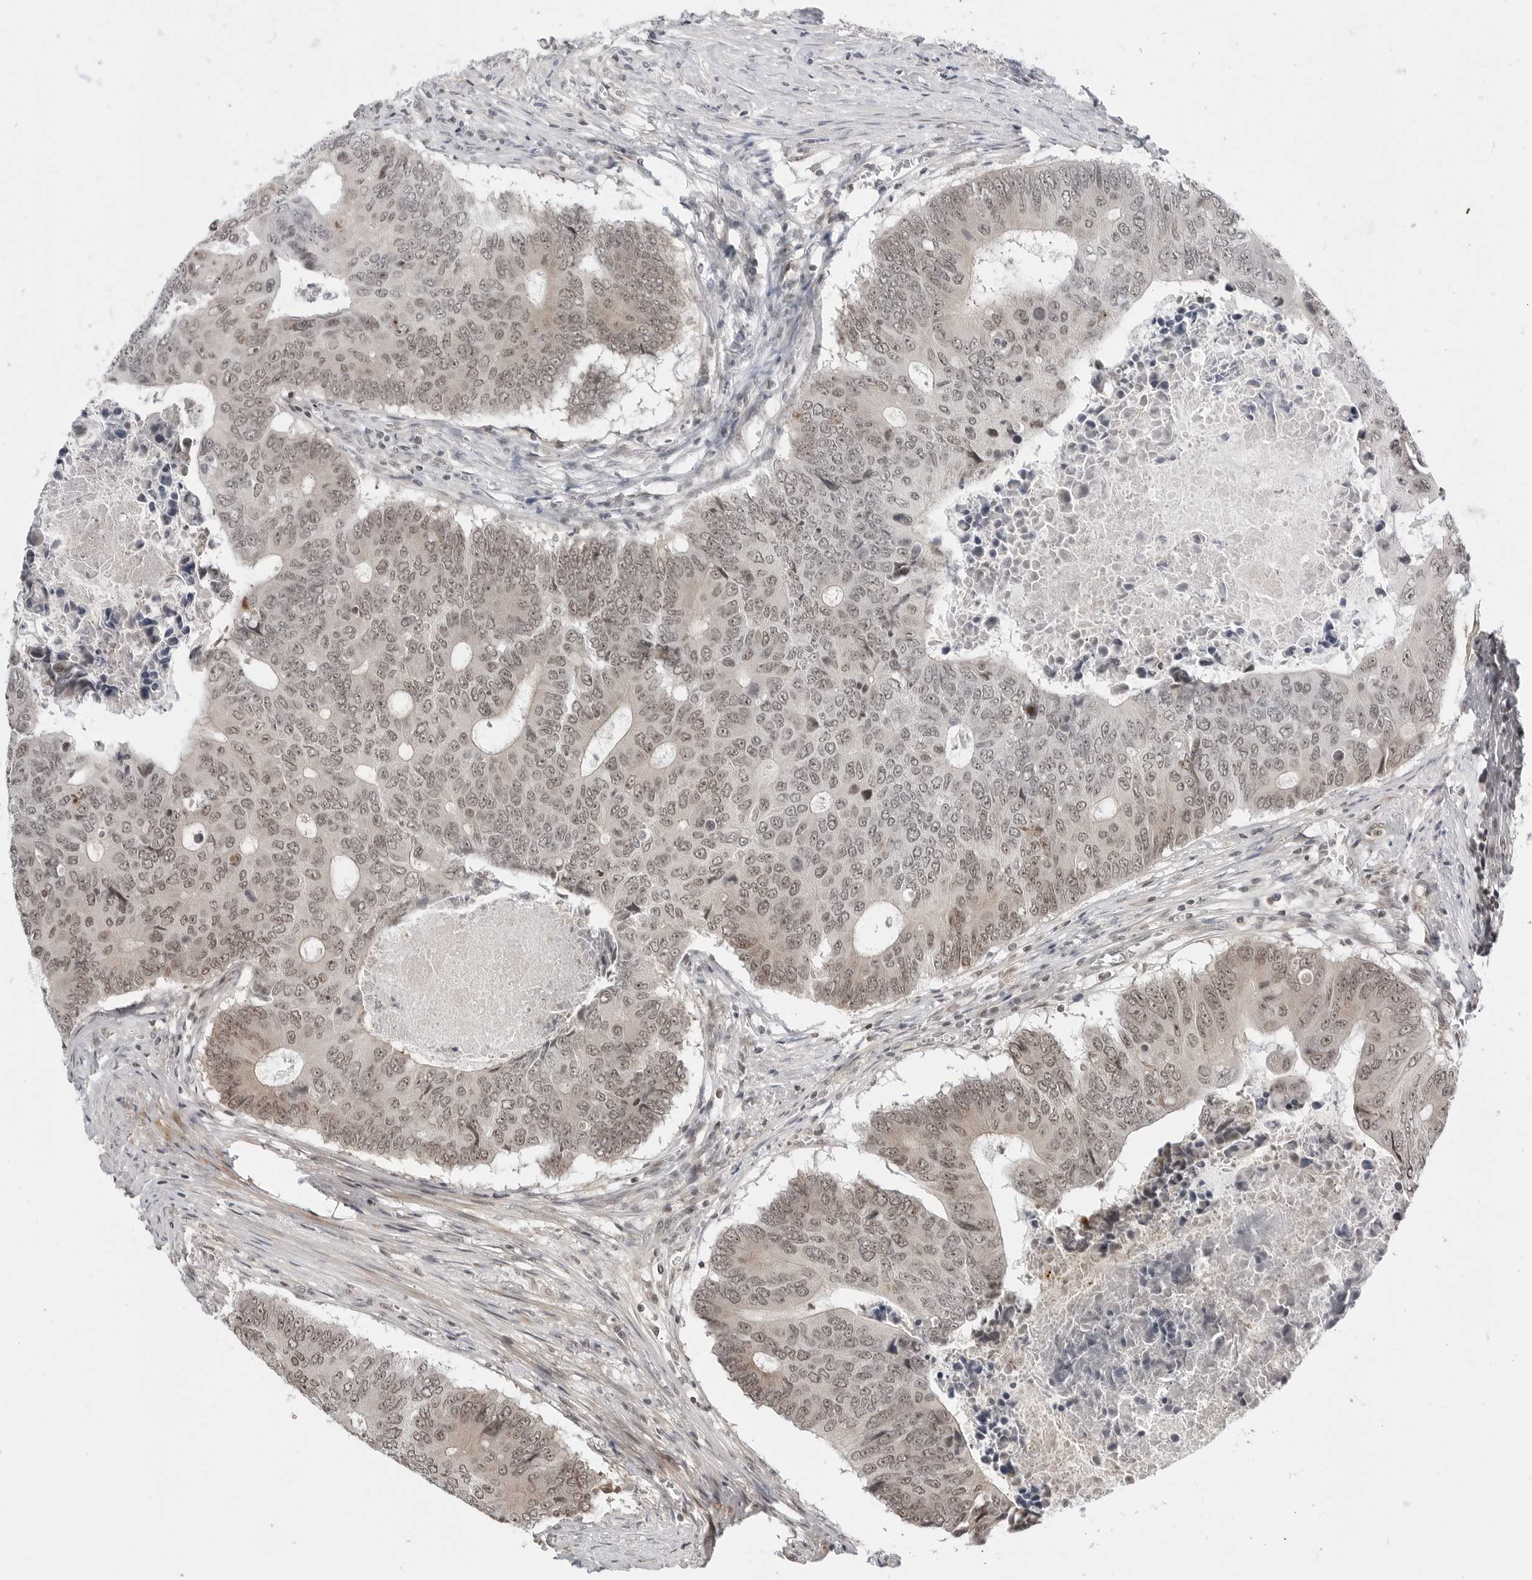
{"staining": {"intensity": "moderate", "quantity": ">75%", "location": "nuclear"}, "tissue": "colorectal cancer", "cell_type": "Tumor cells", "image_type": "cancer", "snomed": [{"axis": "morphology", "description": "Adenocarcinoma, NOS"}, {"axis": "topography", "description": "Colon"}], "caption": "Tumor cells display medium levels of moderate nuclear positivity in approximately >75% of cells in colorectal cancer (adenocarcinoma). The staining was performed using DAB, with brown indicating positive protein expression. Nuclei are stained blue with hematoxylin.", "gene": "C8orf33", "patient": {"sex": "male", "age": 87}}